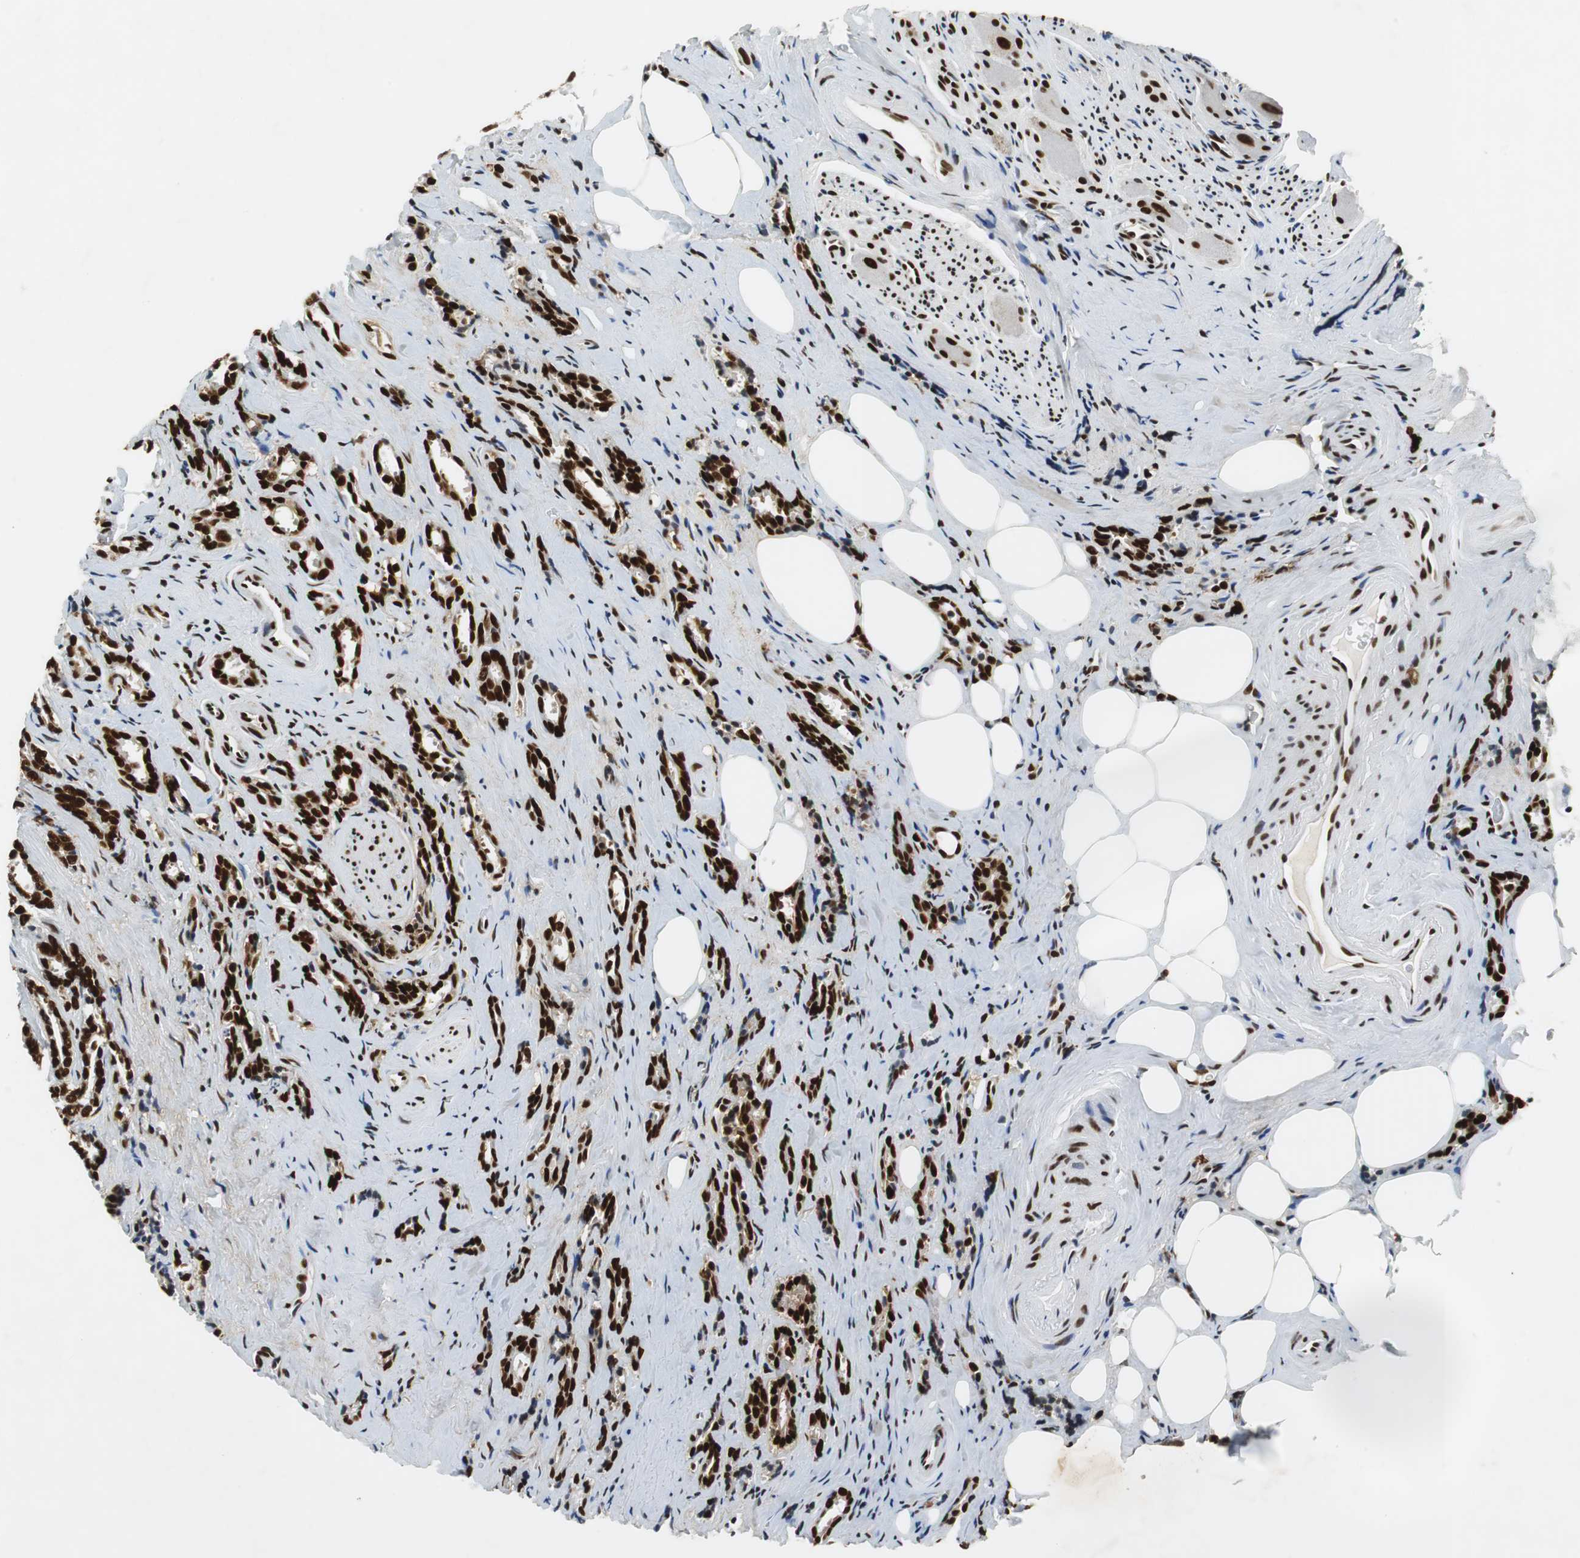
{"staining": {"intensity": "strong", "quantity": ">75%", "location": "cytoplasmic/membranous,nuclear"}, "tissue": "prostate cancer", "cell_type": "Tumor cells", "image_type": "cancer", "snomed": [{"axis": "morphology", "description": "Adenocarcinoma, High grade"}, {"axis": "topography", "description": "Prostate"}], "caption": "Immunohistochemical staining of prostate cancer exhibits high levels of strong cytoplasmic/membranous and nuclear protein staining in approximately >75% of tumor cells. The protein of interest is stained brown, and the nuclei are stained in blue (DAB IHC with brightfield microscopy, high magnification).", "gene": "PRKDC", "patient": {"sex": "male", "age": 67}}